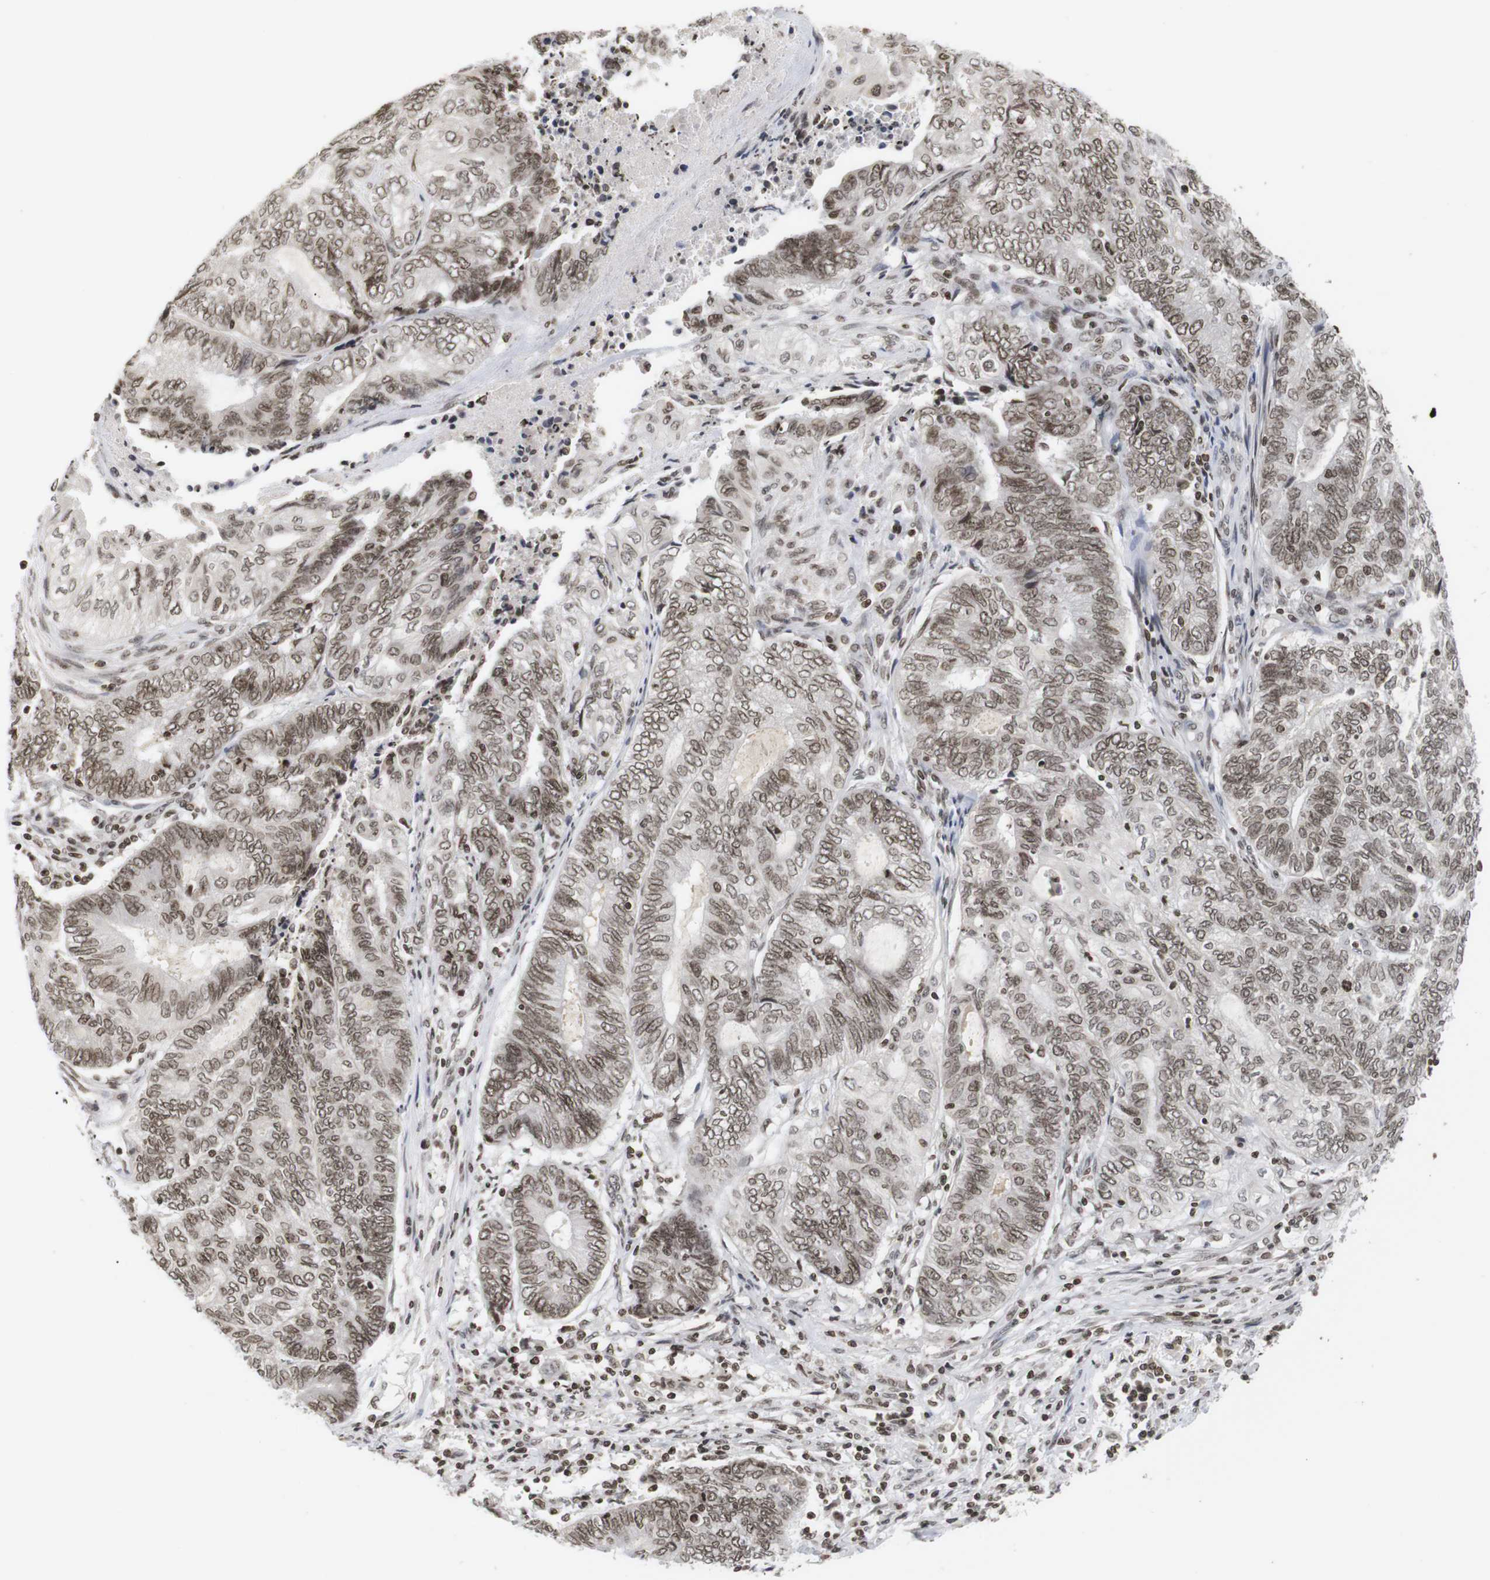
{"staining": {"intensity": "moderate", "quantity": ">75%", "location": "nuclear"}, "tissue": "endometrial cancer", "cell_type": "Tumor cells", "image_type": "cancer", "snomed": [{"axis": "morphology", "description": "Adenocarcinoma, NOS"}, {"axis": "topography", "description": "Uterus"}, {"axis": "topography", "description": "Endometrium"}], "caption": "Tumor cells exhibit moderate nuclear staining in about >75% of cells in endometrial cancer (adenocarcinoma).", "gene": "ETV5", "patient": {"sex": "female", "age": 70}}